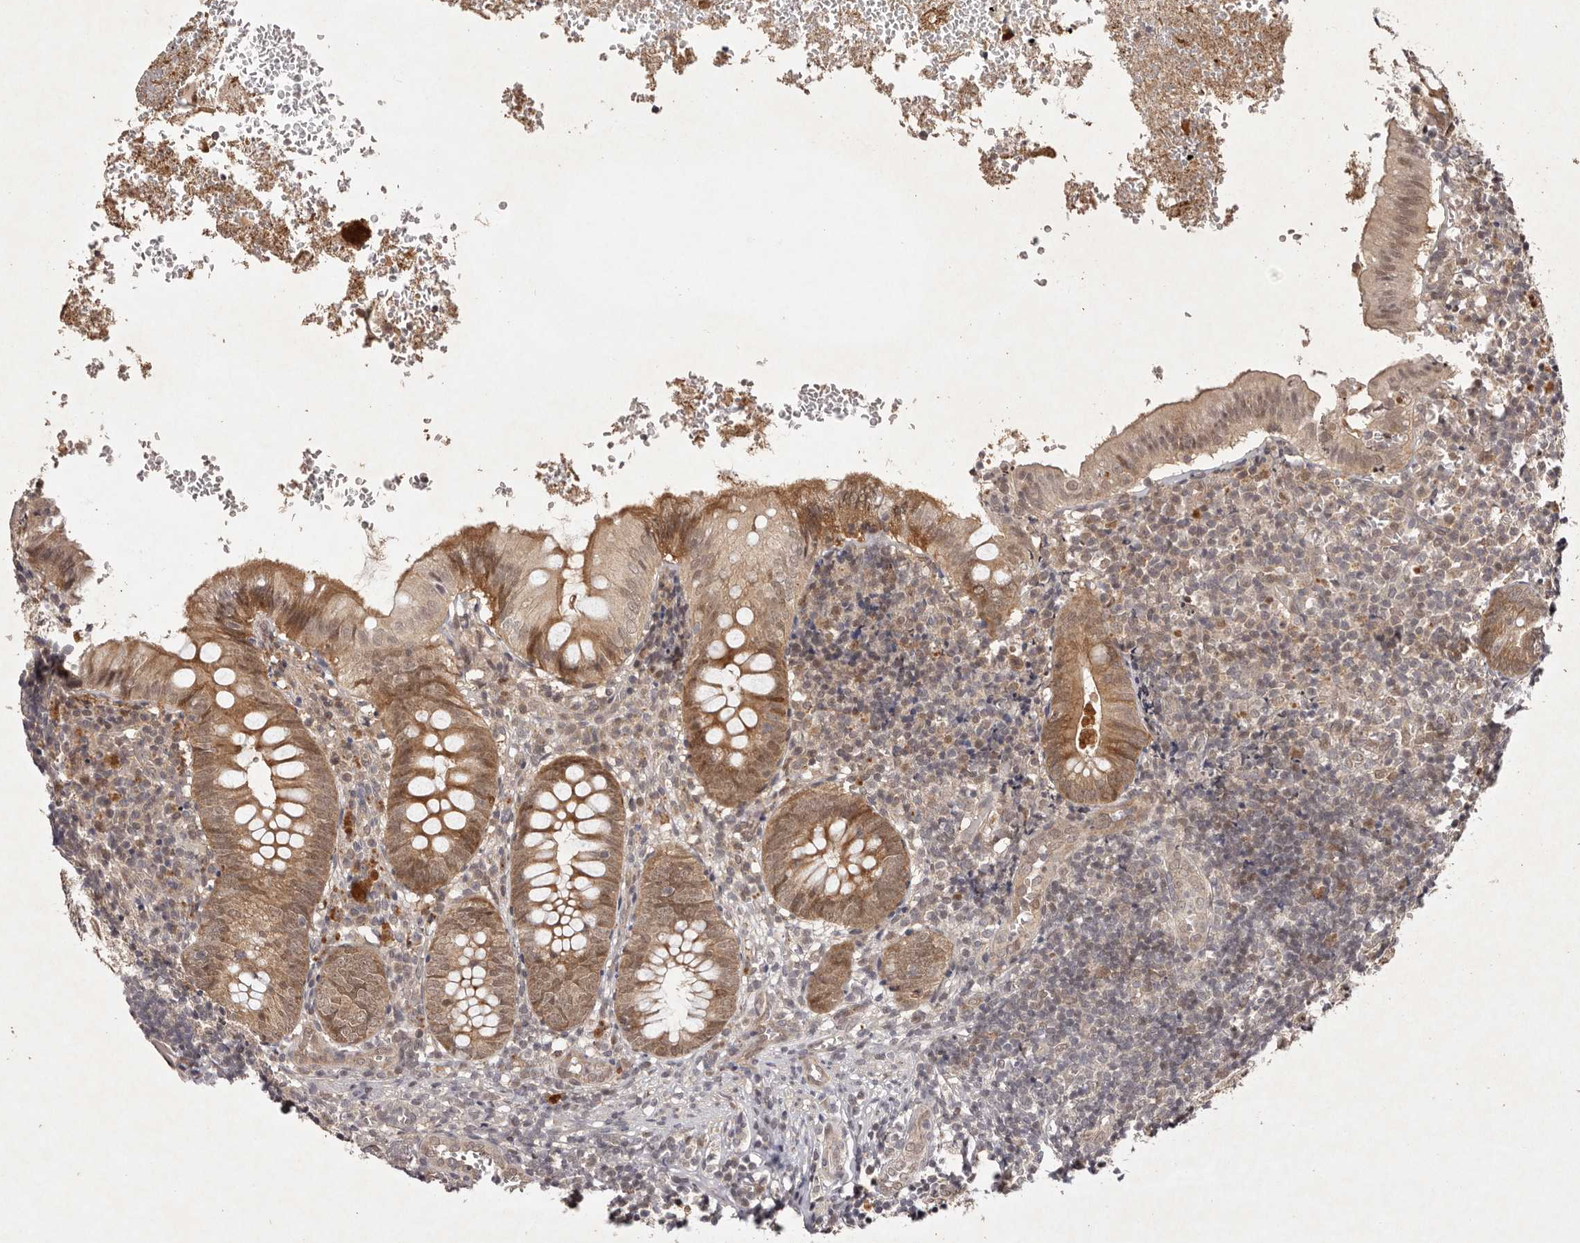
{"staining": {"intensity": "moderate", "quantity": ">75%", "location": "cytoplasmic/membranous,nuclear"}, "tissue": "appendix", "cell_type": "Glandular cells", "image_type": "normal", "snomed": [{"axis": "morphology", "description": "Normal tissue, NOS"}, {"axis": "topography", "description": "Appendix"}], "caption": "Brown immunohistochemical staining in unremarkable human appendix shows moderate cytoplasmic/membranous,nuclear positivity in approximately >75% of glandular cells.", "gene": "BUD31", "patient": {"sex": "male", "age": 8}}